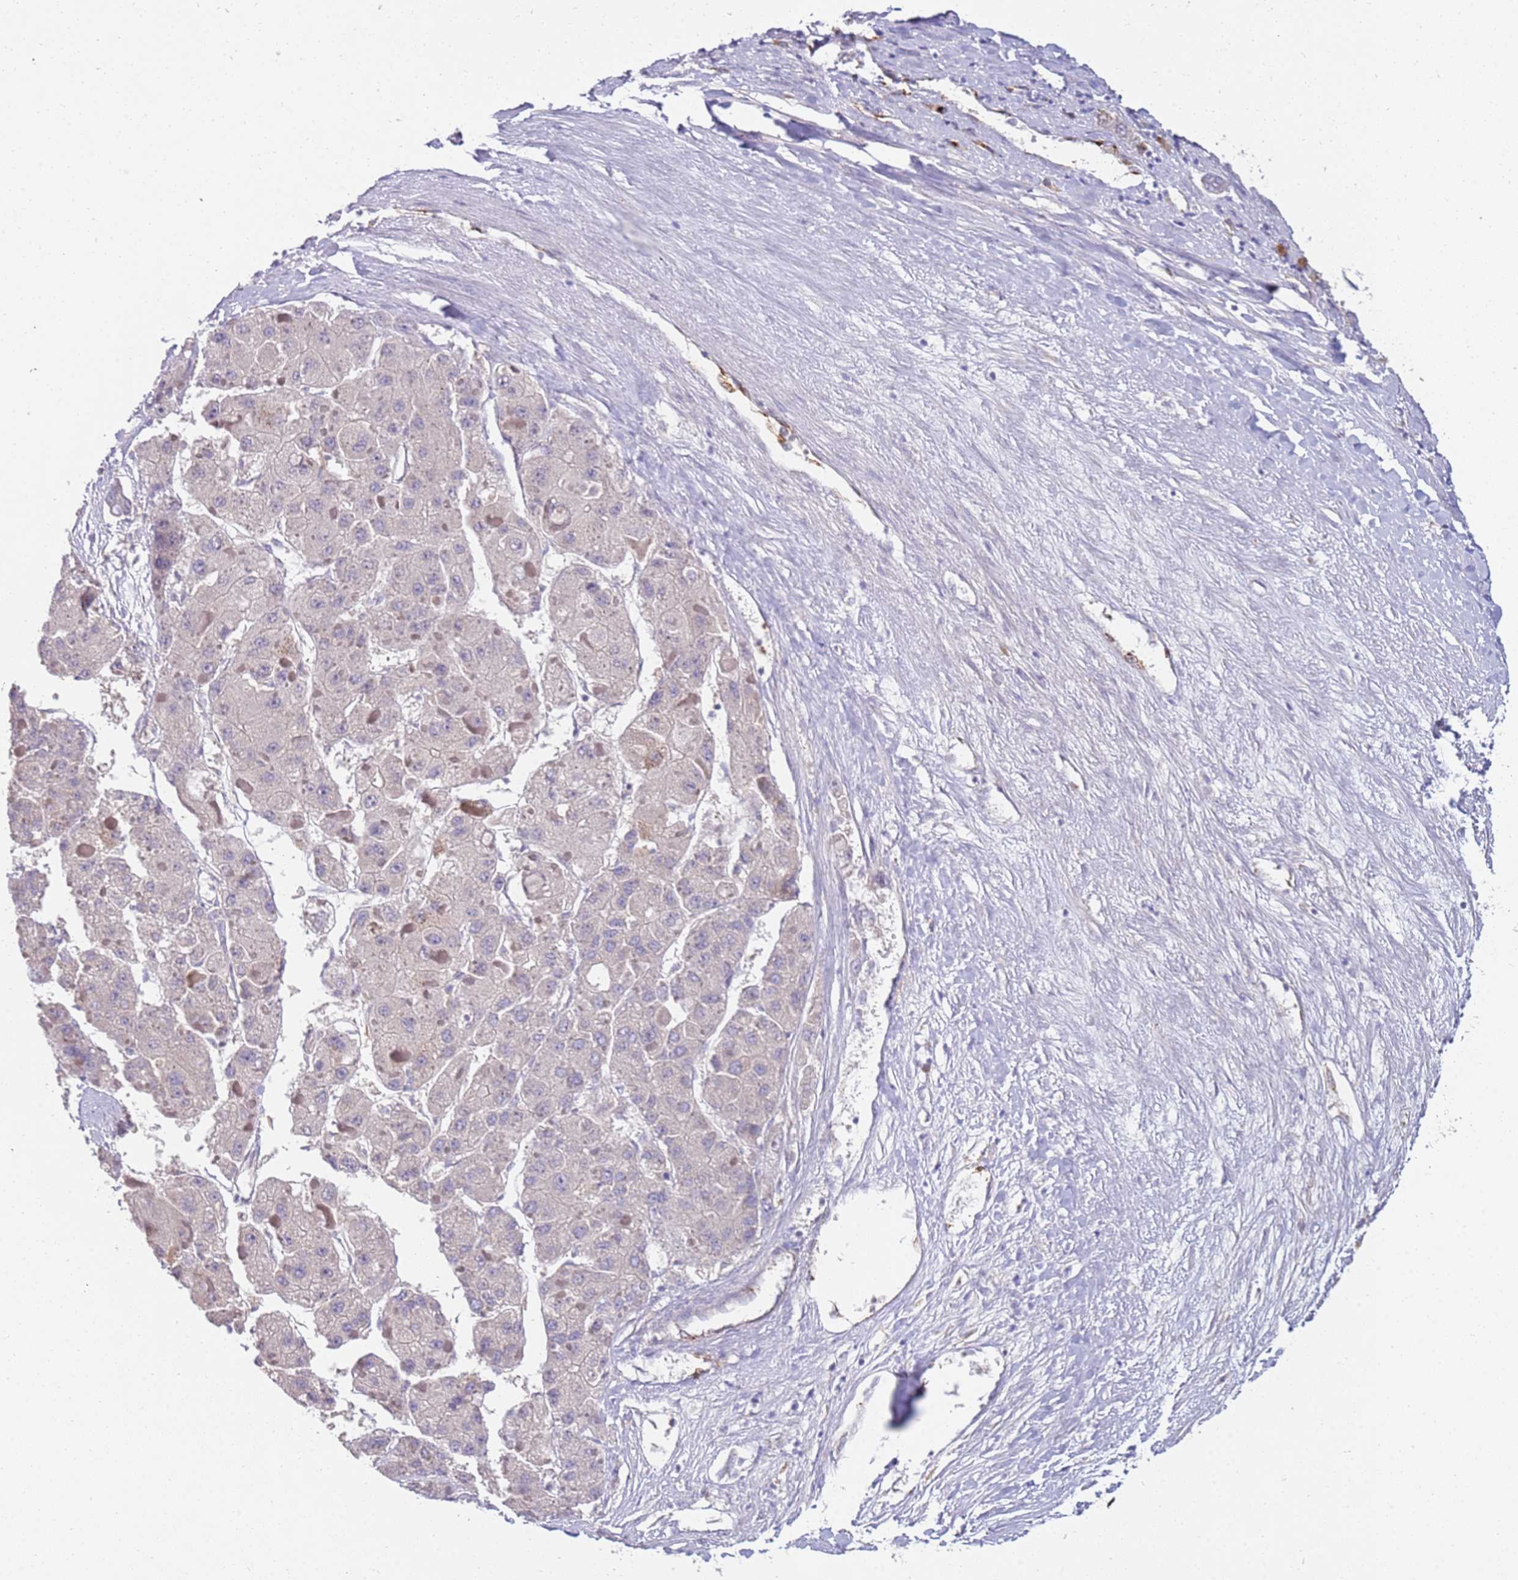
{"staining": {"intensity": "negative", "quantity": "none", "location": "none"}, "tissue": "liver cancer", "cell_type": "Tumor cells", "image_type": "cancer", "snomed": [{"axis": "morphology", "description": "Carcinoma, Hepatocellular, NOS"}, {"axis": "topography", "description": "Liver"}], "caption": "Immunohistochemistry (IHC) photomicrograph of neoplastic tissue: human liver cancer (hepatocellular carcinoma) stained with DAB (3,3'-diaminobenzidine) exhibits no significant protein expression in tumor cells.", "gene": "NMUR2", "patient": {"sex": "female", "age": 73}}